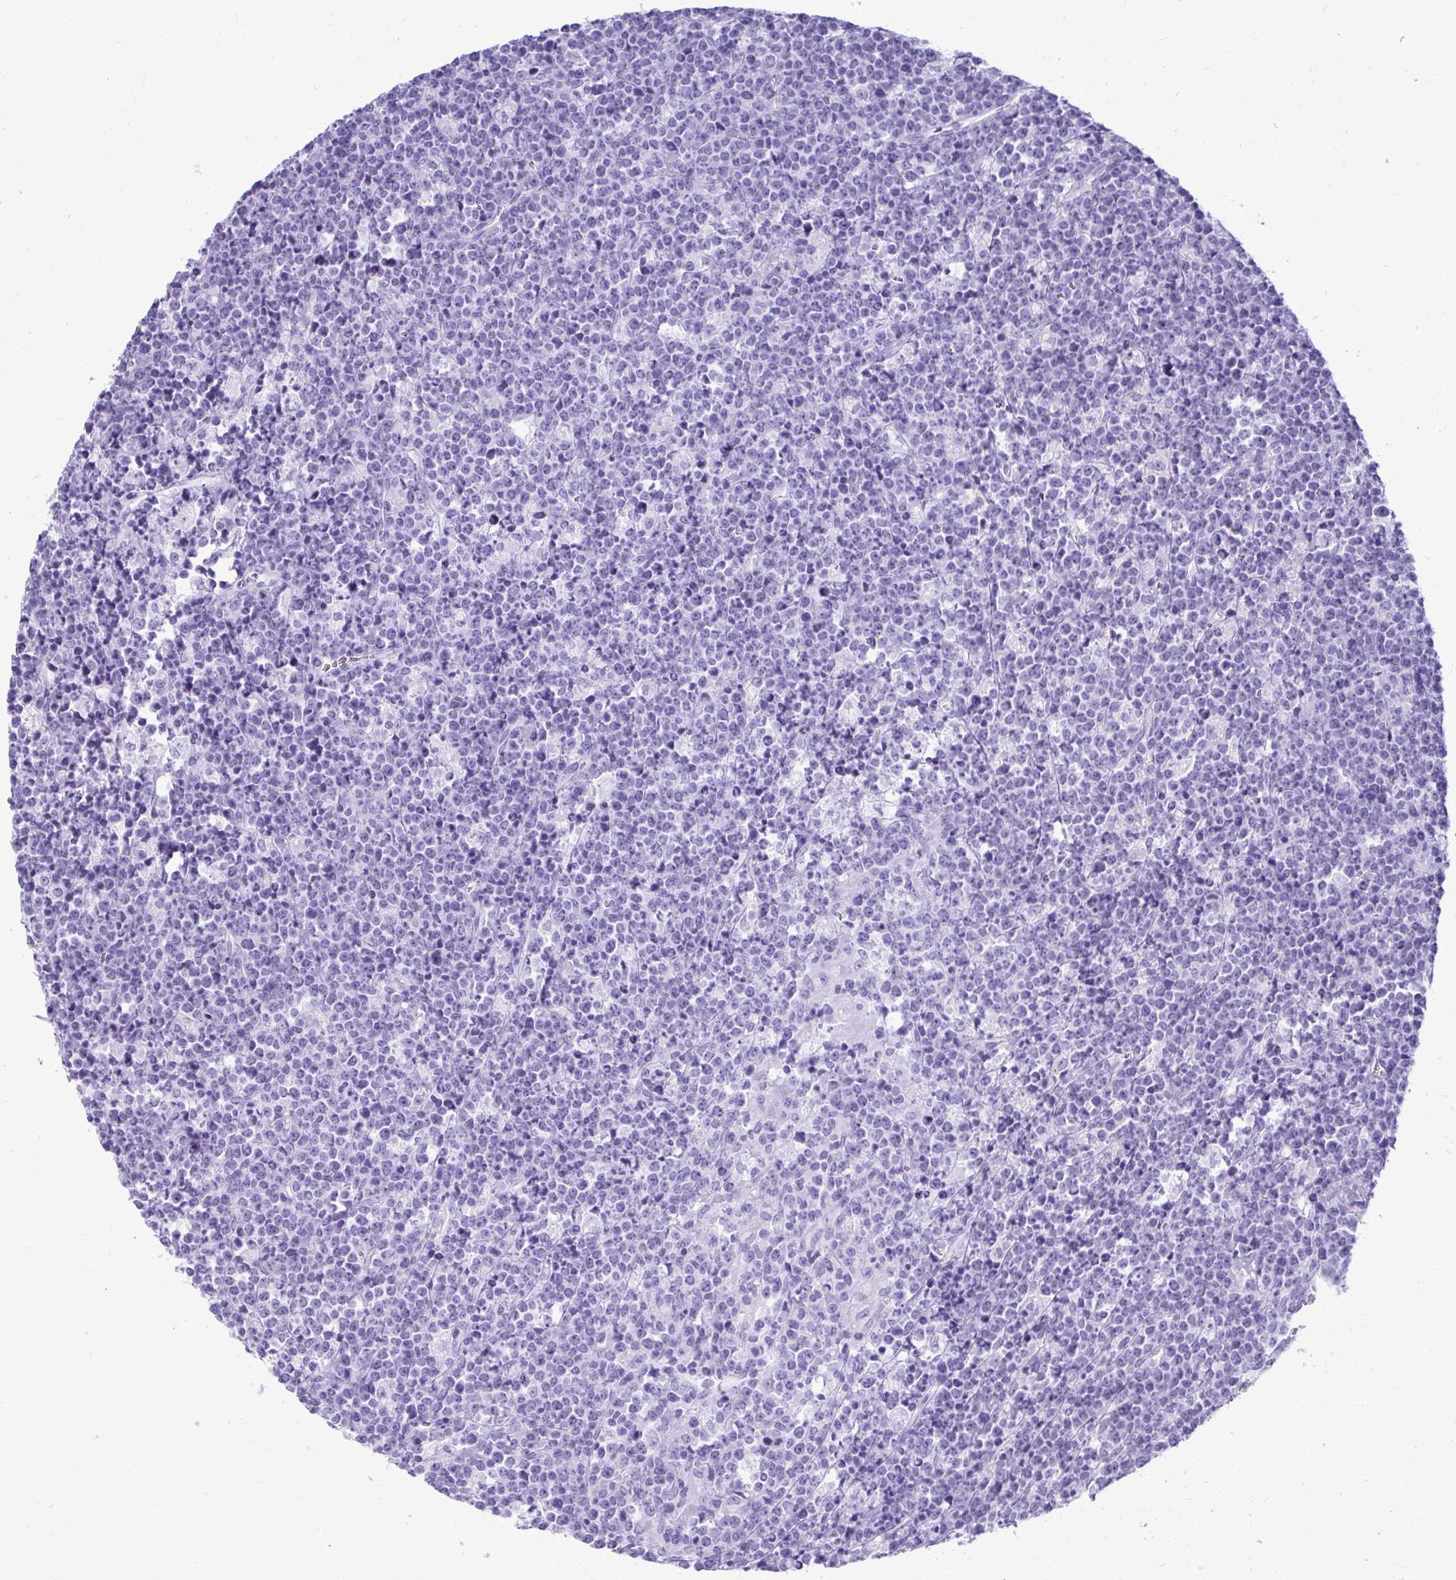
{"staining": {"intensity": "negative", "quantity": "none", "location": "none"}, "tissue": "lymphoma", "cell_type": "Tumor cells", "image_type": "cancer", "snomed": [{"axis": "morphology", "description": "Malignant lymphoma, non-Hodgkin's type, High grade"}, {"axis": "topography", "description": "Ovary"}], "caption": "Malignant lymphoma, non-Hodgkin's type (high-grade) stained for a protein using immunohistochemistry shows no staining tumor cells.", "gene": "ATP4B", "patient": {"sex": "female", "age": 56}}